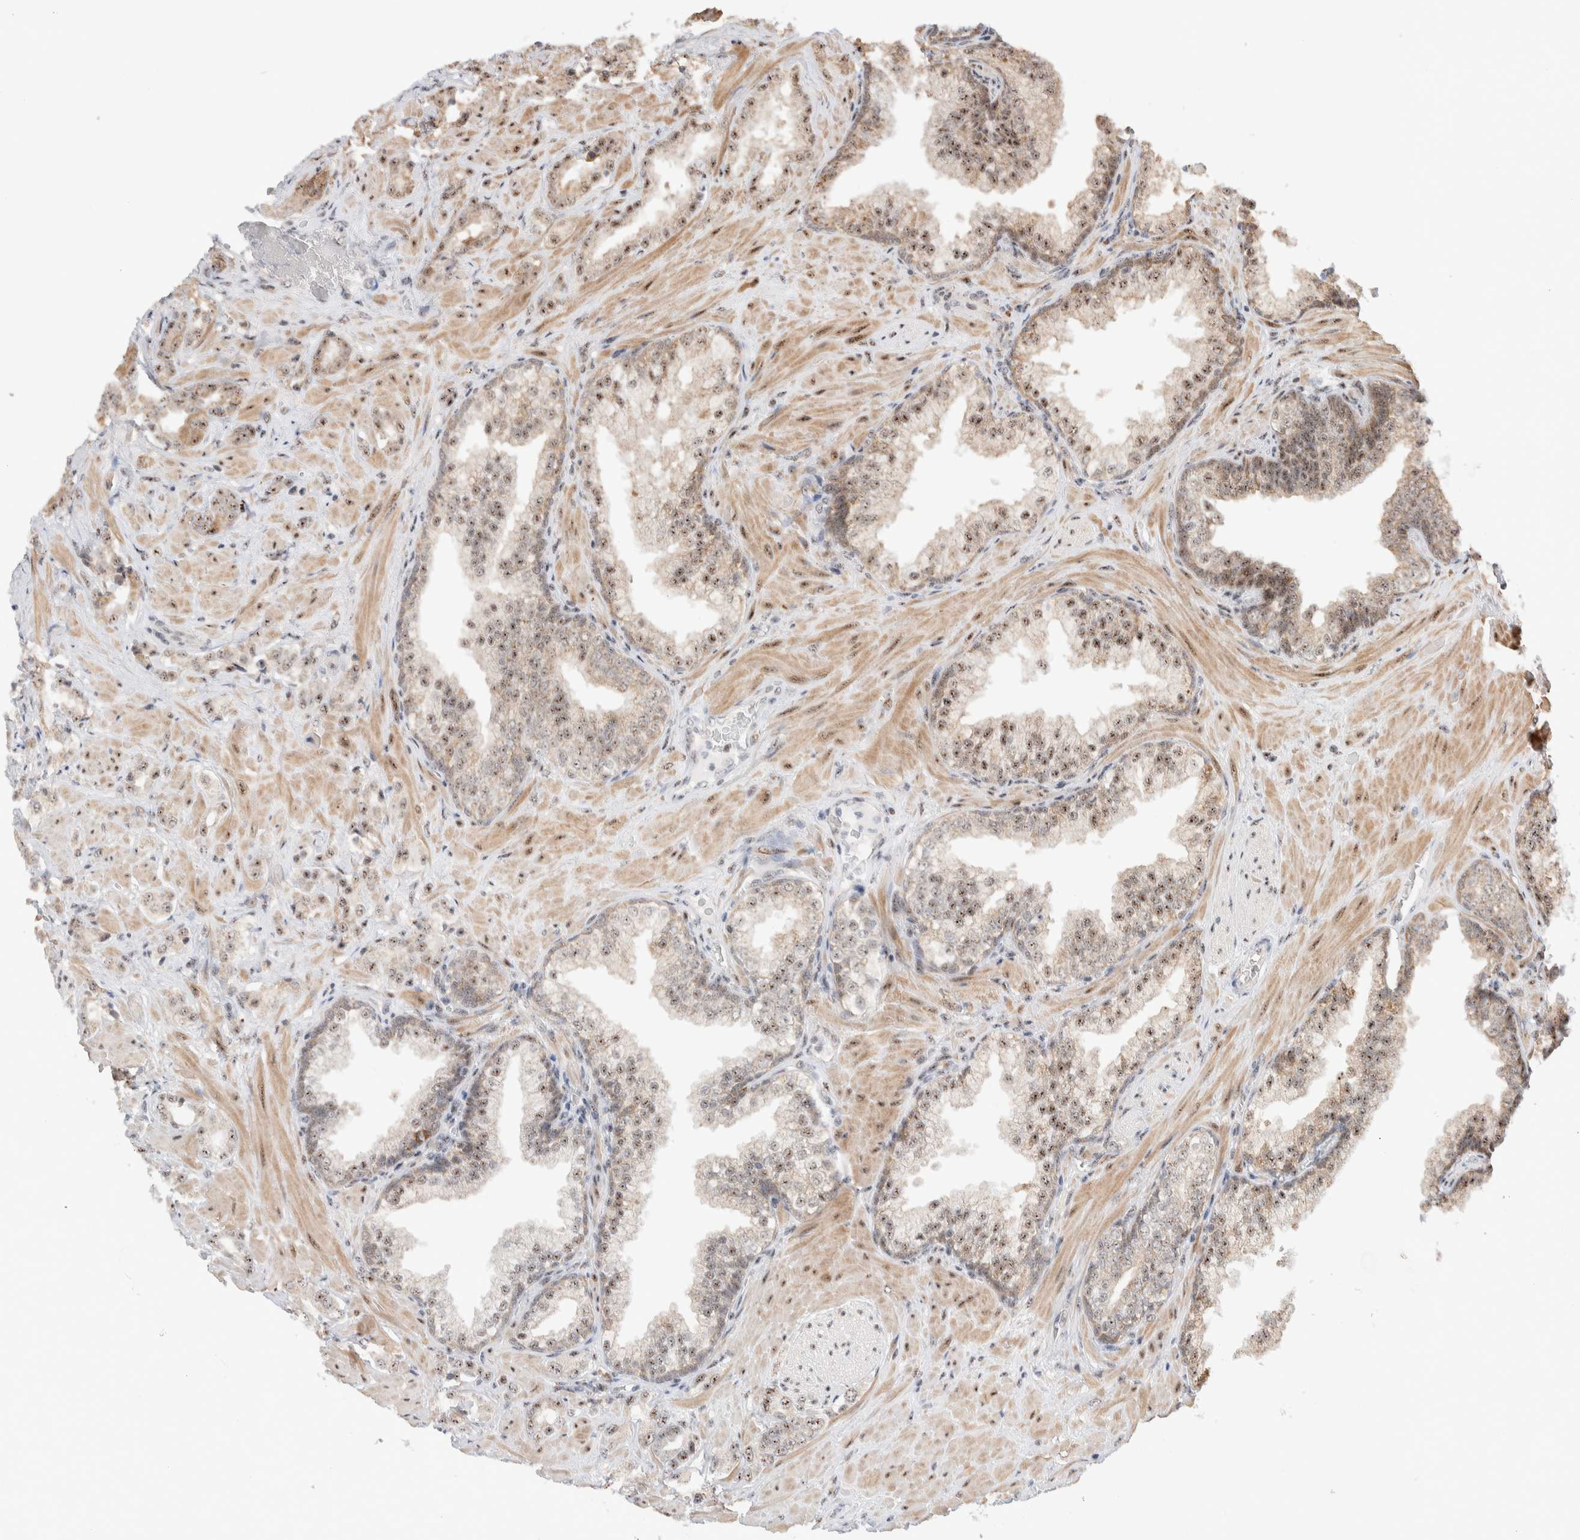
{"staining": {"intensity": "moderate", "quantity": ">75%", "location": "nuclear"}, "tissue": "prostate cancer", "cell_type": "Tumor cells", "image_type": "cancer", "snomed": [{"axis": "morphology", "description": "Adenocarcinoma, High grade"}, {"axis": "topography", "description": "Prostate"}], "caption": "This is a histology image of immunohistochemistry (IHC) staining of high-grade adenocarcinoma (prostate), which shows moderate staining in the nuclear of tumor cells.", "gene": "ZNF695", "patient": {"sex": "male", "age": 64}}